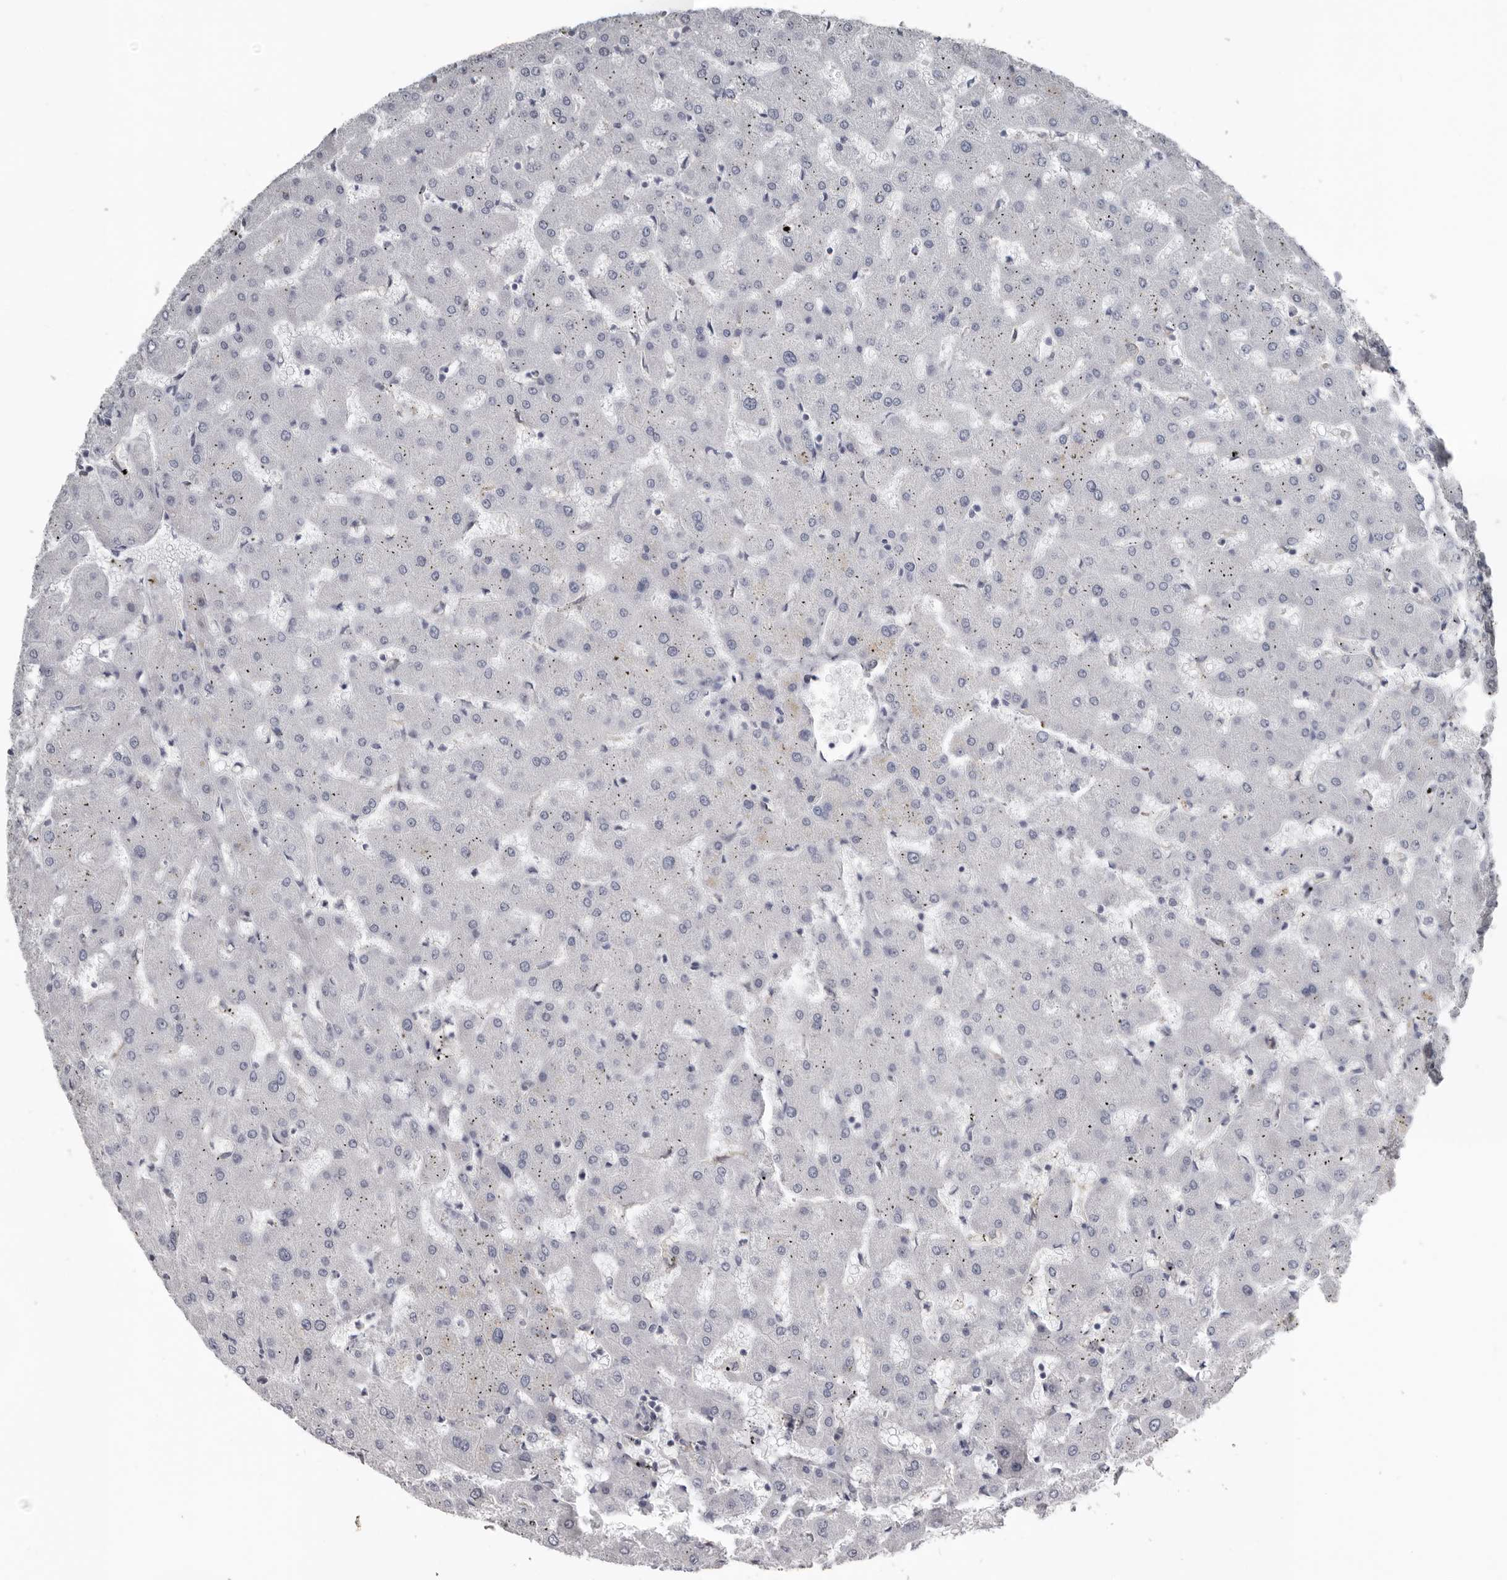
{"staining": {"intensity": "negative", "quantity": "none", "location": "none"}, "tissue": "liver", "cell_type": "Cholangiocytes", "image_type": "normal", "snomed": [{"axis": "morphology", "description": "Normal tissue, NOS"}, {"axis": "topography", "description": "Liver"}], "caption": "IHC of benign human liver reveals no staining in cholangiocytes.", "gene": "FABP7", "patient": {"sex": "female", "age": 63}}